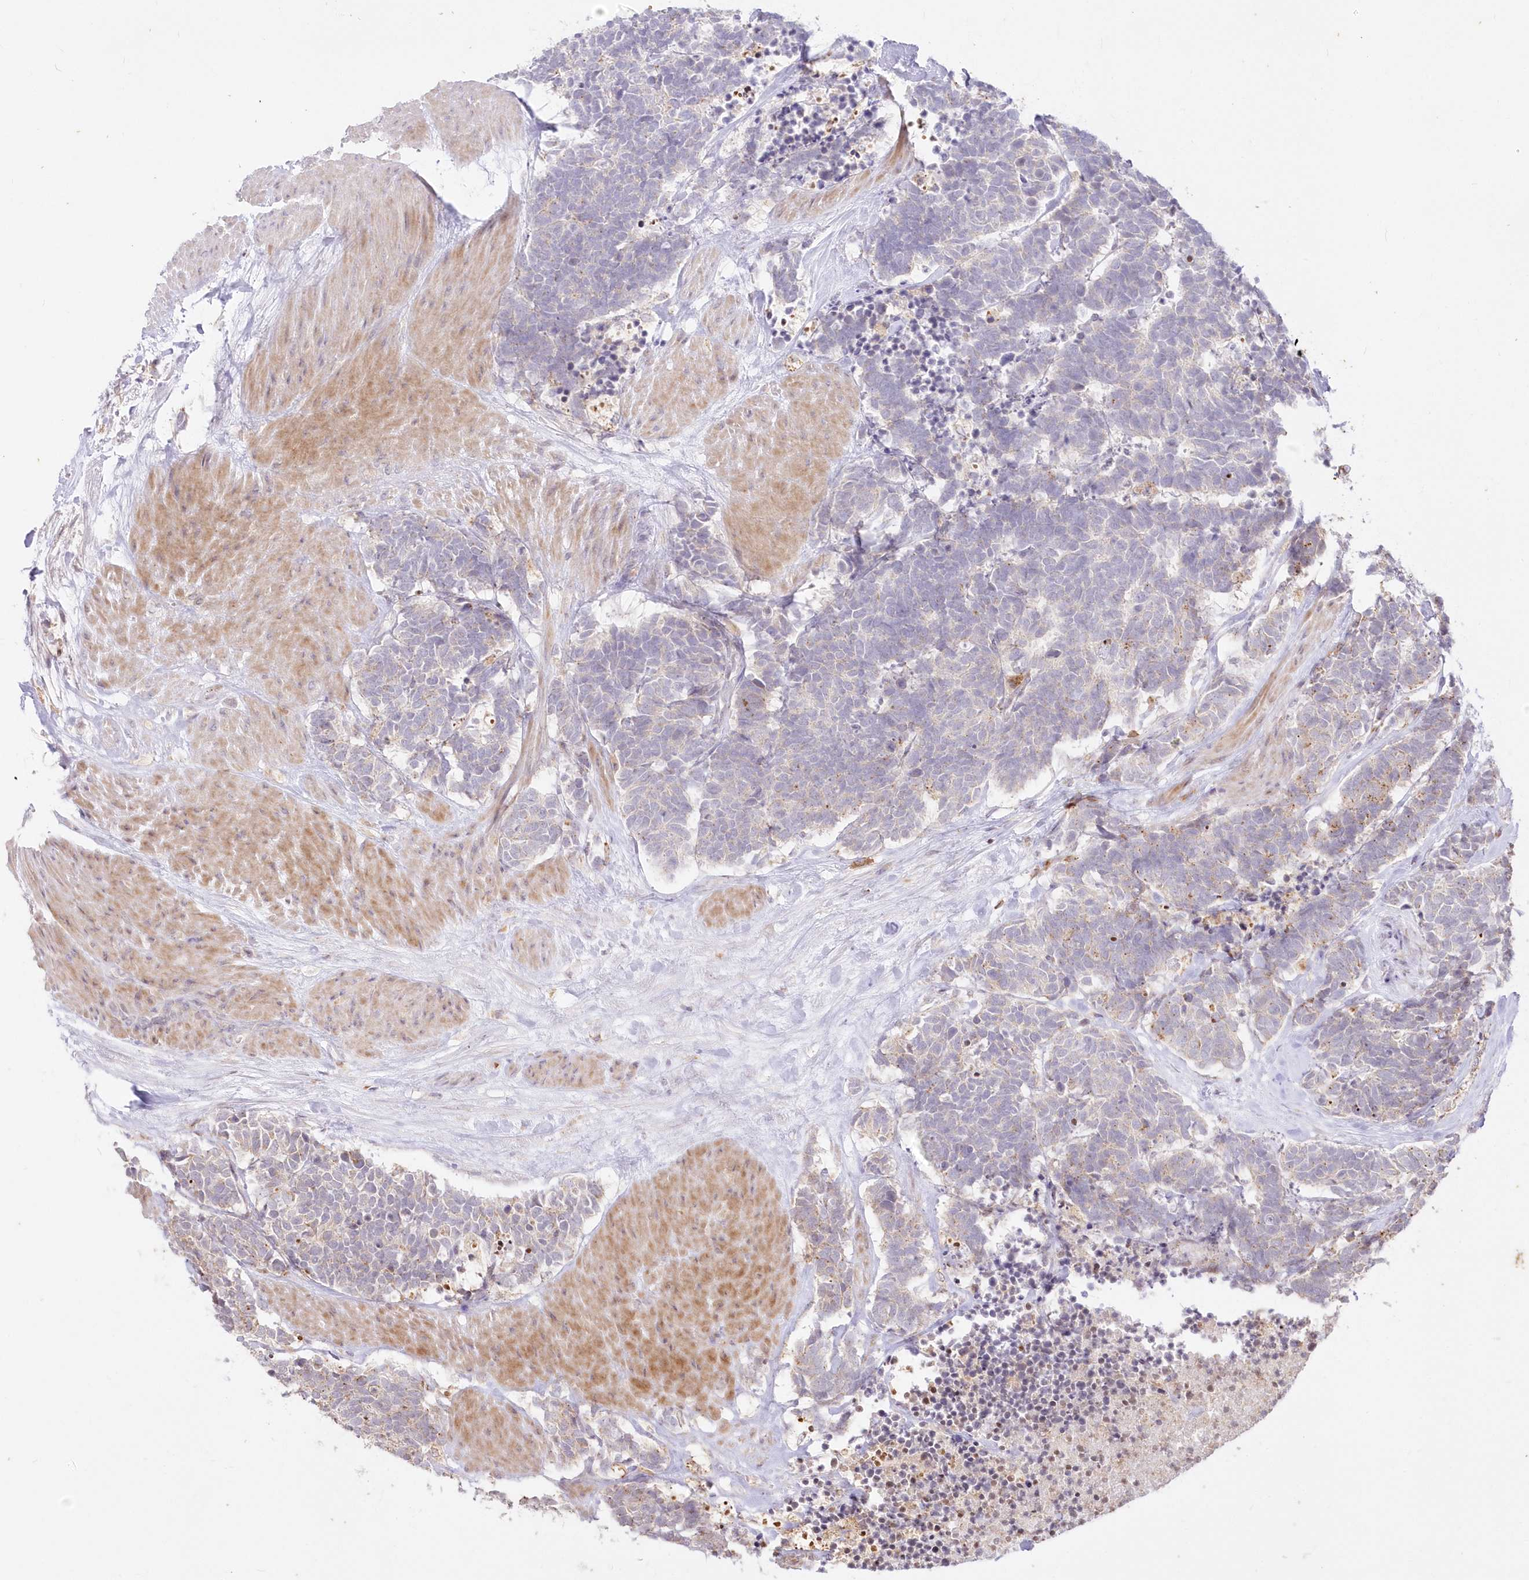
{"staining": {"intensity": "weak", "quantity": "25%-75%", "location": "cytoplasmic/membranous"}, "tissue": "carcinoid", "cell_type": "Tumor cells", "image_type": "cancer", "snomed": [{"axis": "morphology", "description": "Carcinoma, NOS"}, {"axis": "morphology", "description": "Carcinoid, malignant, NOS"}, {"axis": "topography", "description": "Urinary bladder"}], "caption": "IHC micrograph of neoplastic tissue: carcinoma stained using immunohistochemistry (IHC) exhibits low levels of weak protein expression localized specifically in the cytoplasmic/membranous of tumor cells, appearing as a cytoplasmic/membranous brown color.", "gene": "MTMR3", "patient": {"sex": "male", "age": 57}}